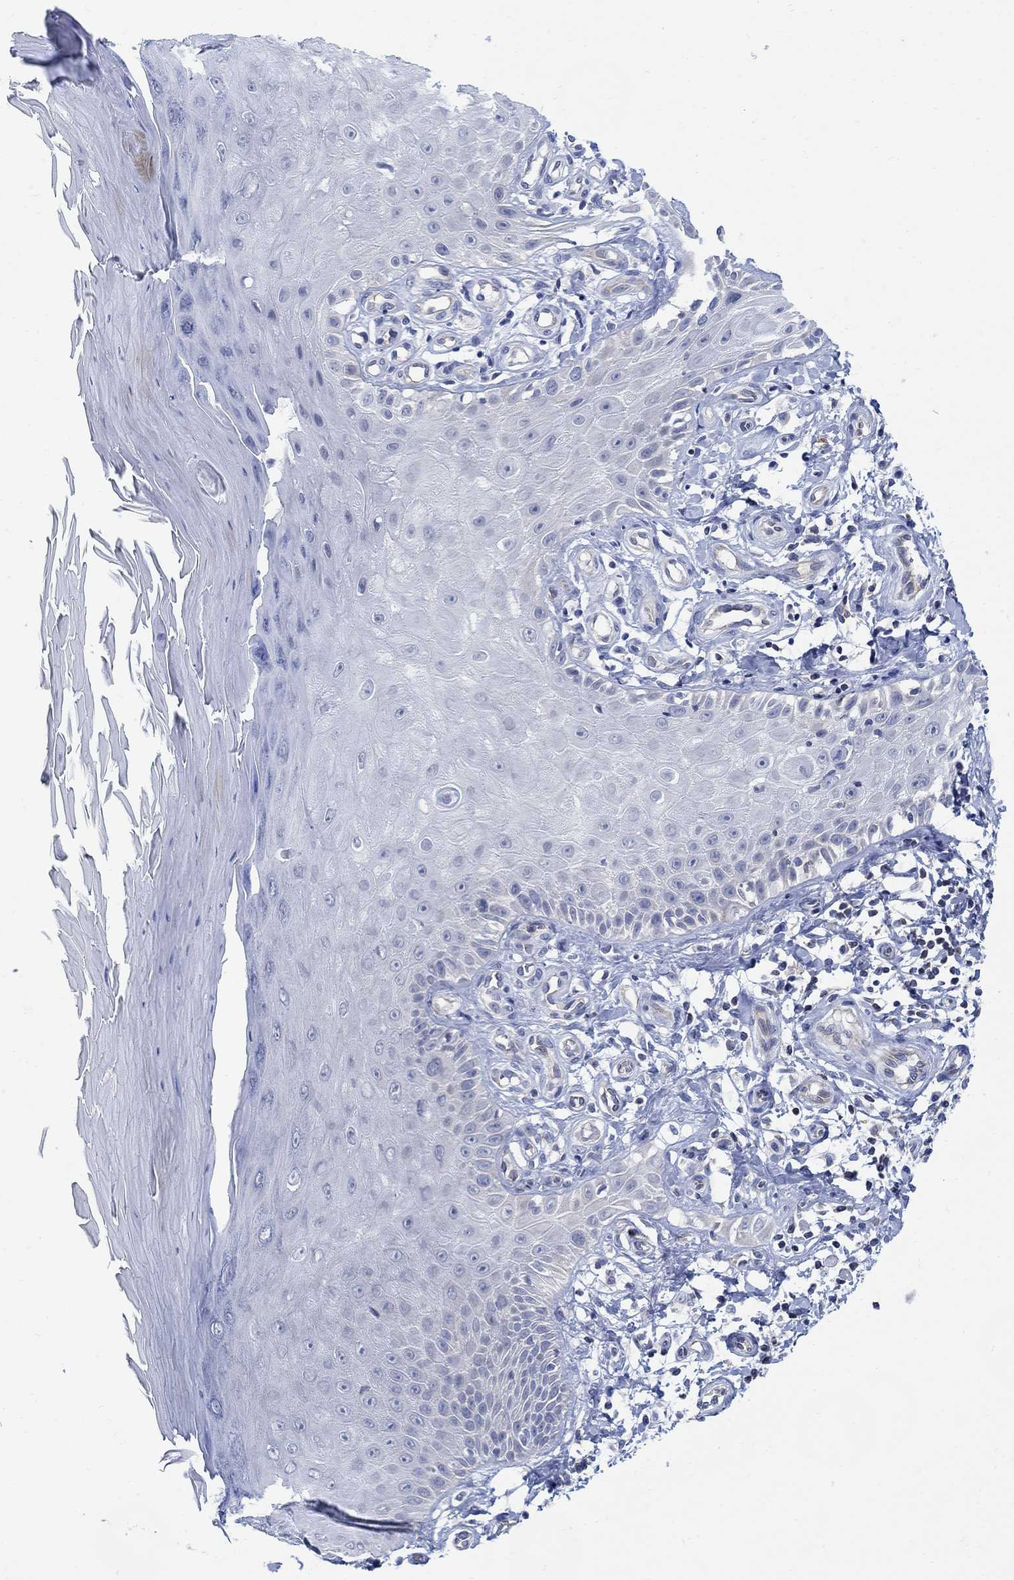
{"staining": {"intensity": "negative", "quantity": "none", "location": "none"}, "tissue": "skin", "cell_type": "Fibroblasts", "image_type": "normal", "snomed": [{"axis": "morphology", "description": "Normal tissue, NOS"}, {"axis": "morphology", "description": "Inflammation, NOS"}, {"axis": "morphology", "description": "Fibrosis, NOS"}, {"axis": "topography", "description": "Skin"}], "caption": "Fibroblasts show no significant staining in normal skin. Brightfield microscopy of IHC stained with DAB (brown) and hematoxylin (blue), captured at high magnification.", "gene": "PHF21B", "patient": {"sex": "male", "age": 71}}